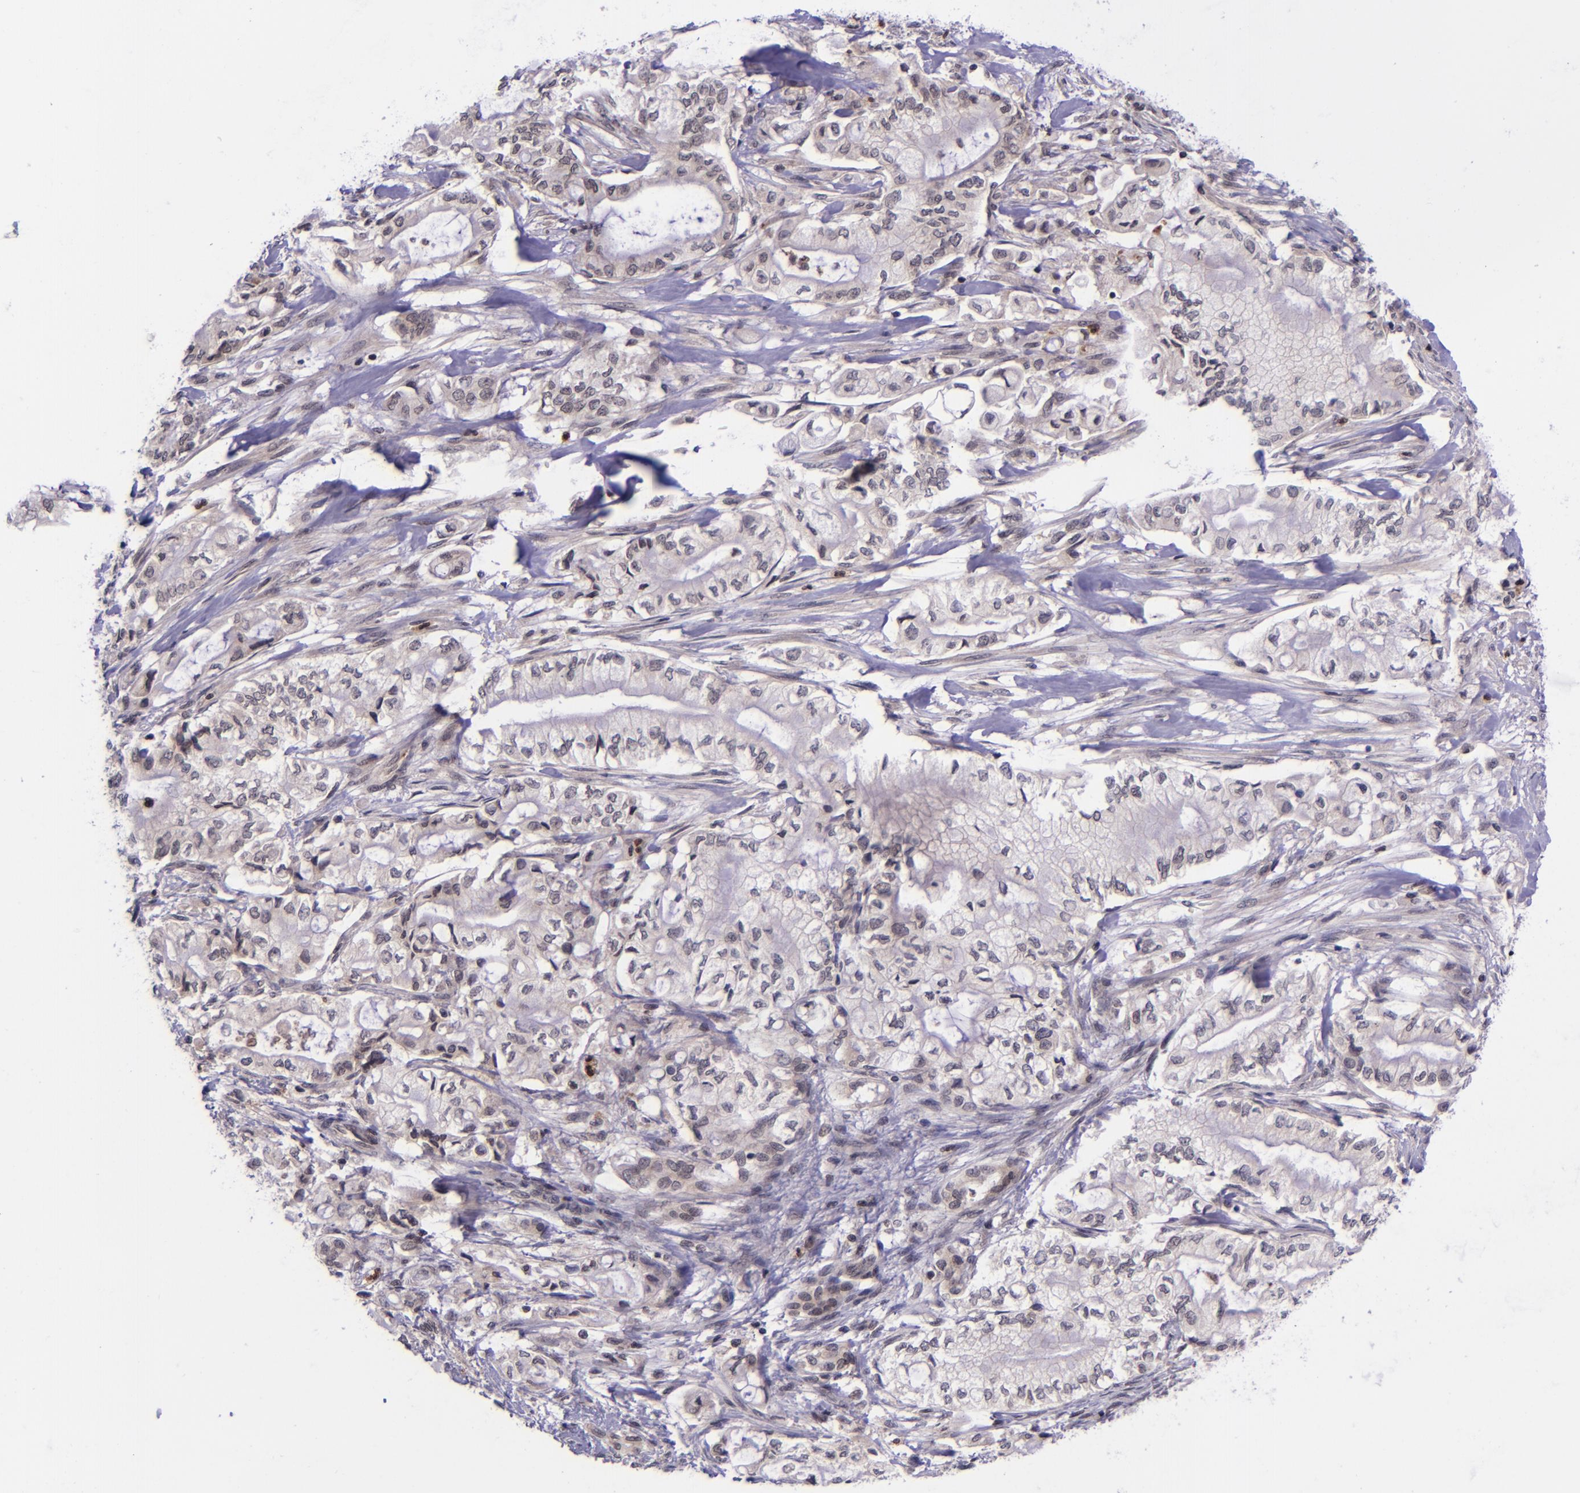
{"staining": {"intensity": "negative", "quantity": "none", "location": "none"}, "tissue": "pancreatic cancer", "cell_type": "Tumor cells", "image_type": "cancer", "snomed": [{"axis": "morphology", "description": "Adenocarcinoma, NOS"}, {"axis": "topography", "description": "Pancreas"}], "caption": "Protein analysis of pancreatic cancer (adenocarcinoma) displays no significant positivity in tumor cells.", "gene": "SELL", "patient": {"sex": "male", "age": 79}}